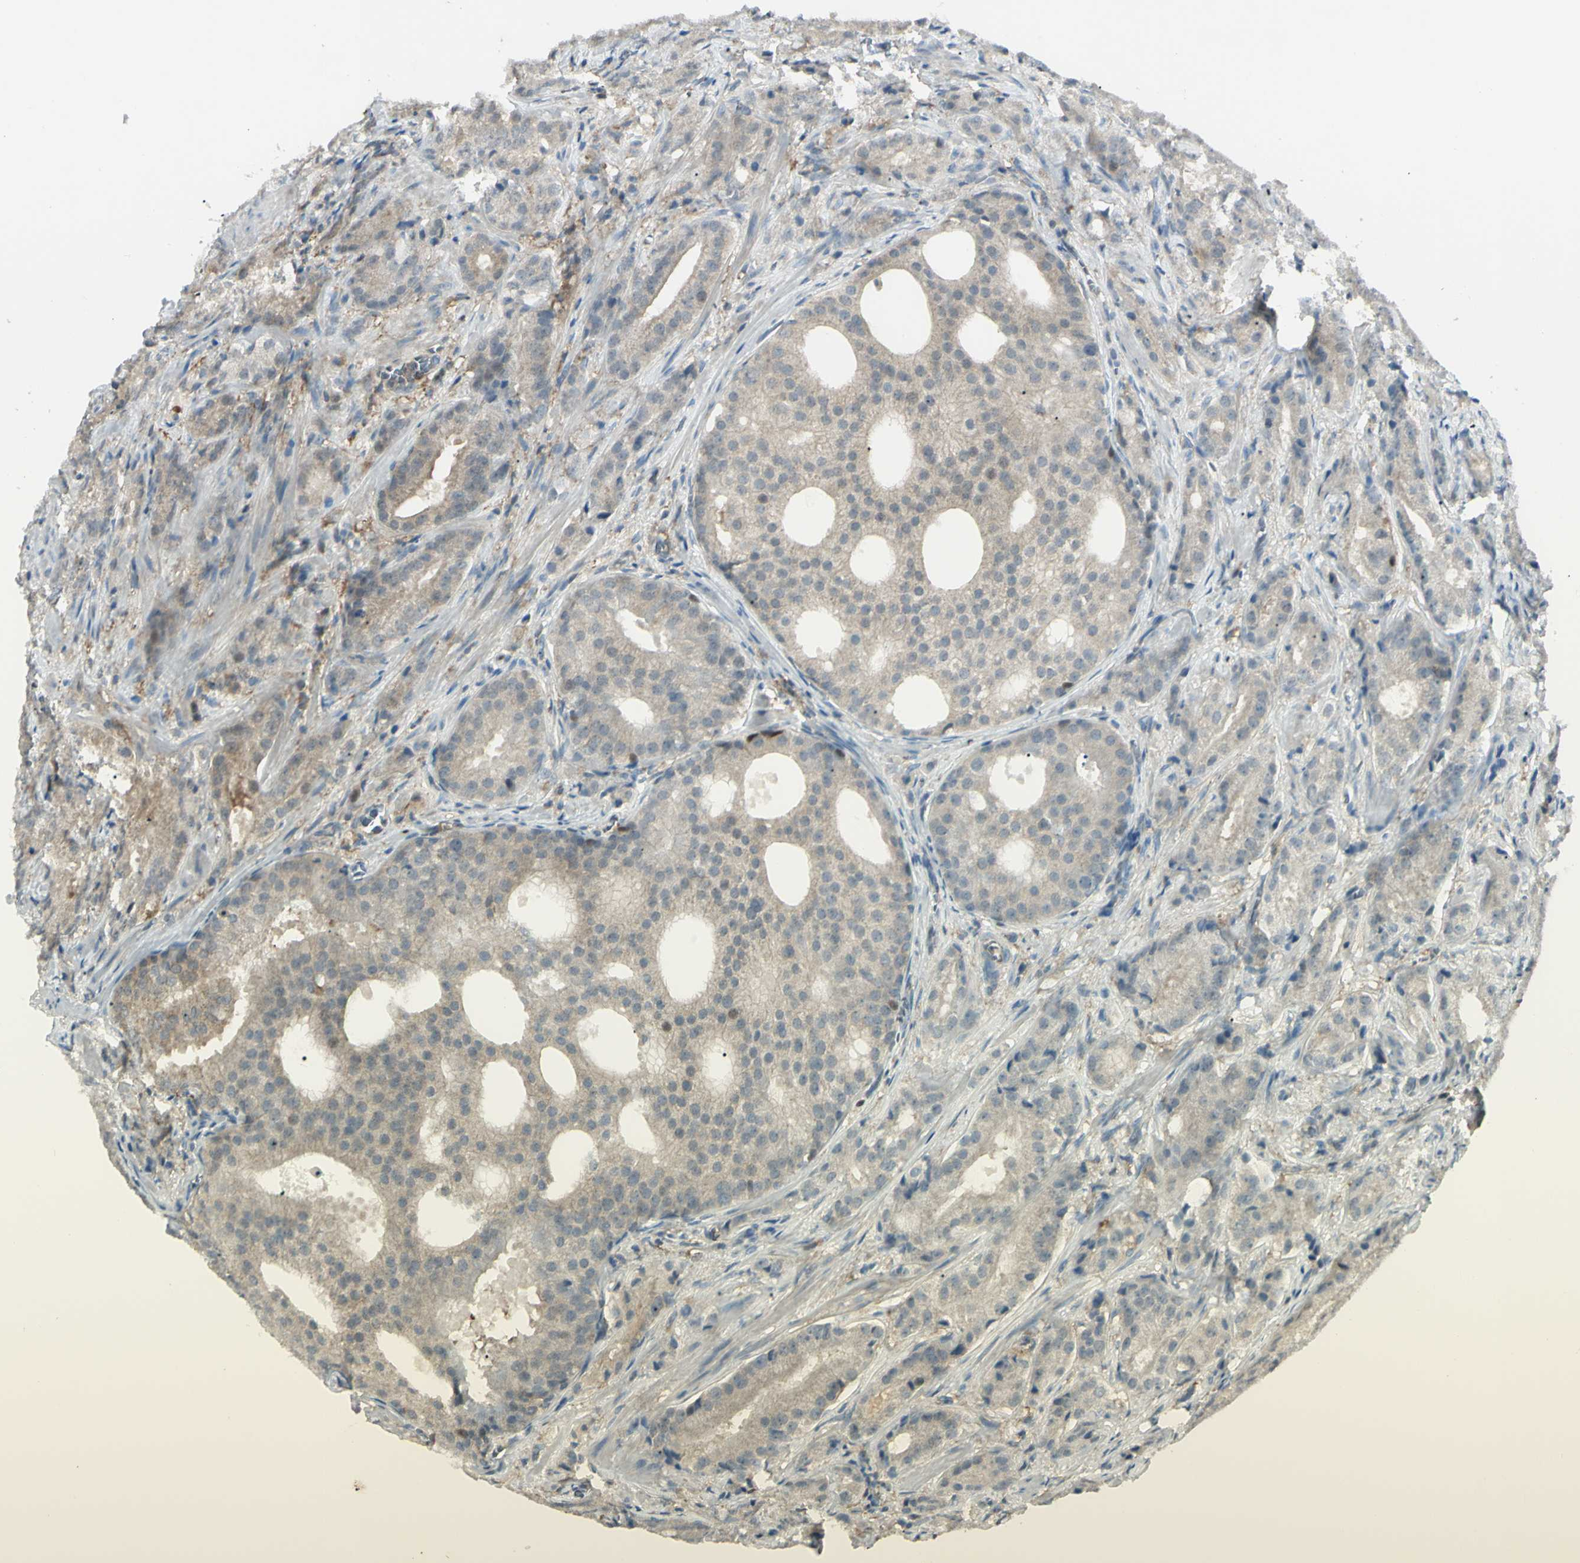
{"staining": {"intensity": "weak", "quantity": ">75%", "location": "cytoplasmic/membranous"}, "tissue": "prostate cancer", "cell_type": "Tumor cells", "image_type": "cancer", "snomed": [{"axis": "morphology", "description": "Adenocarcinoma, High grade"}, {"axis": "topography", "description": "Prostate"}], "caption": "Prostate high-grade adenocarcinoma stained for a protein displays weak cytoplasmic/membranous positivity in tumor cells. Using DAB (brown) and hematoxylin (blue) stains, captured at high magnification using brightfield microscopy.", "gene": "C1orf159", "patient": {"sex": "male", "age": 64}}